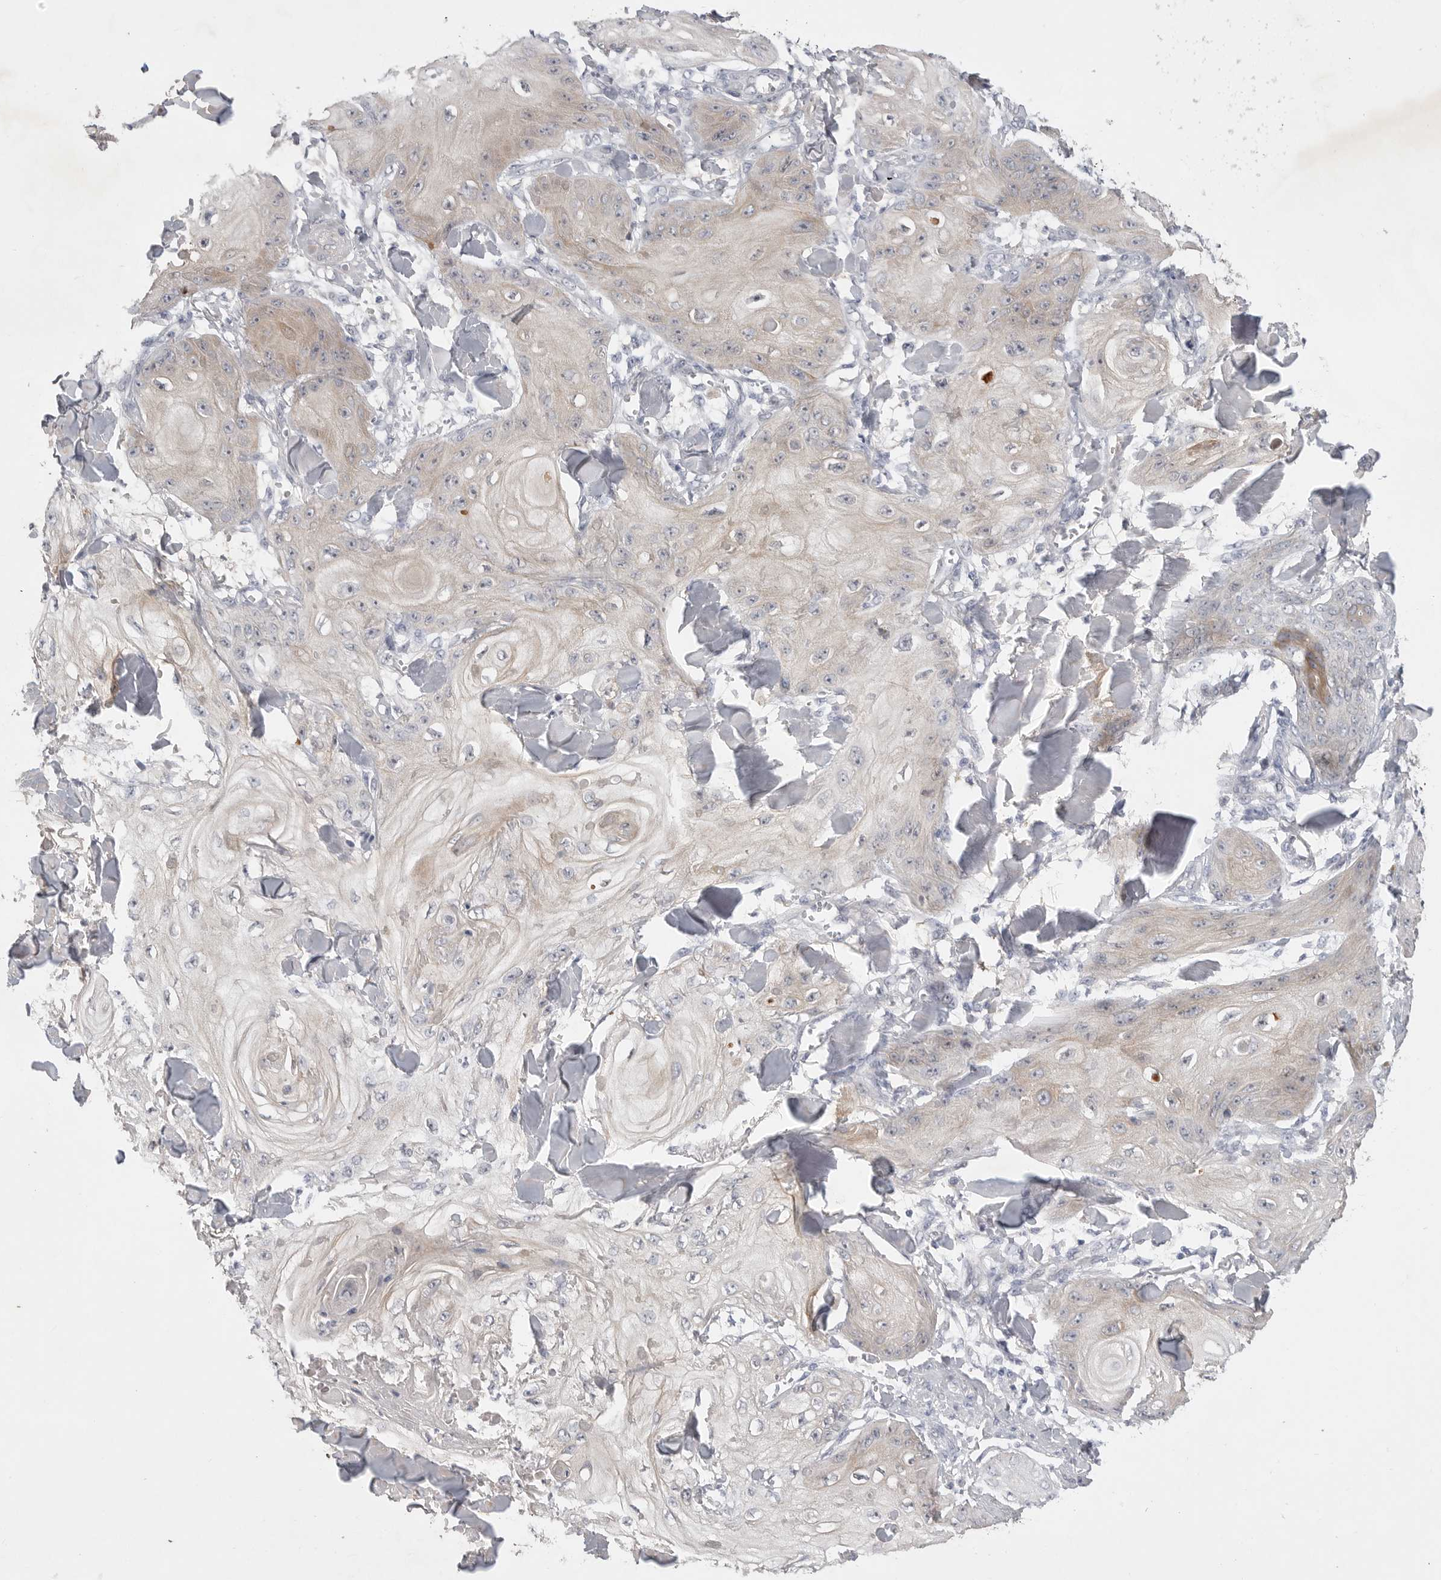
{"staining": {"intensity": "weak", "quantity": "<25%", "location": "cytoplasmic/membranous"}, "tissue": "skin cancer", "cell_type": "Tumor cells", "image_type": "cancer", "snomed": [{"axis": "morphology", "description": "Squamous cell carcinoma, NOS"}, {"axis": "topography", "description": "Skin"}], "caption": "Histopathology image shows no significant protein expression in tumor cells of skin cancer.", "gene": "ITGAD", "patient": {"sex": "male", "age": 74}}